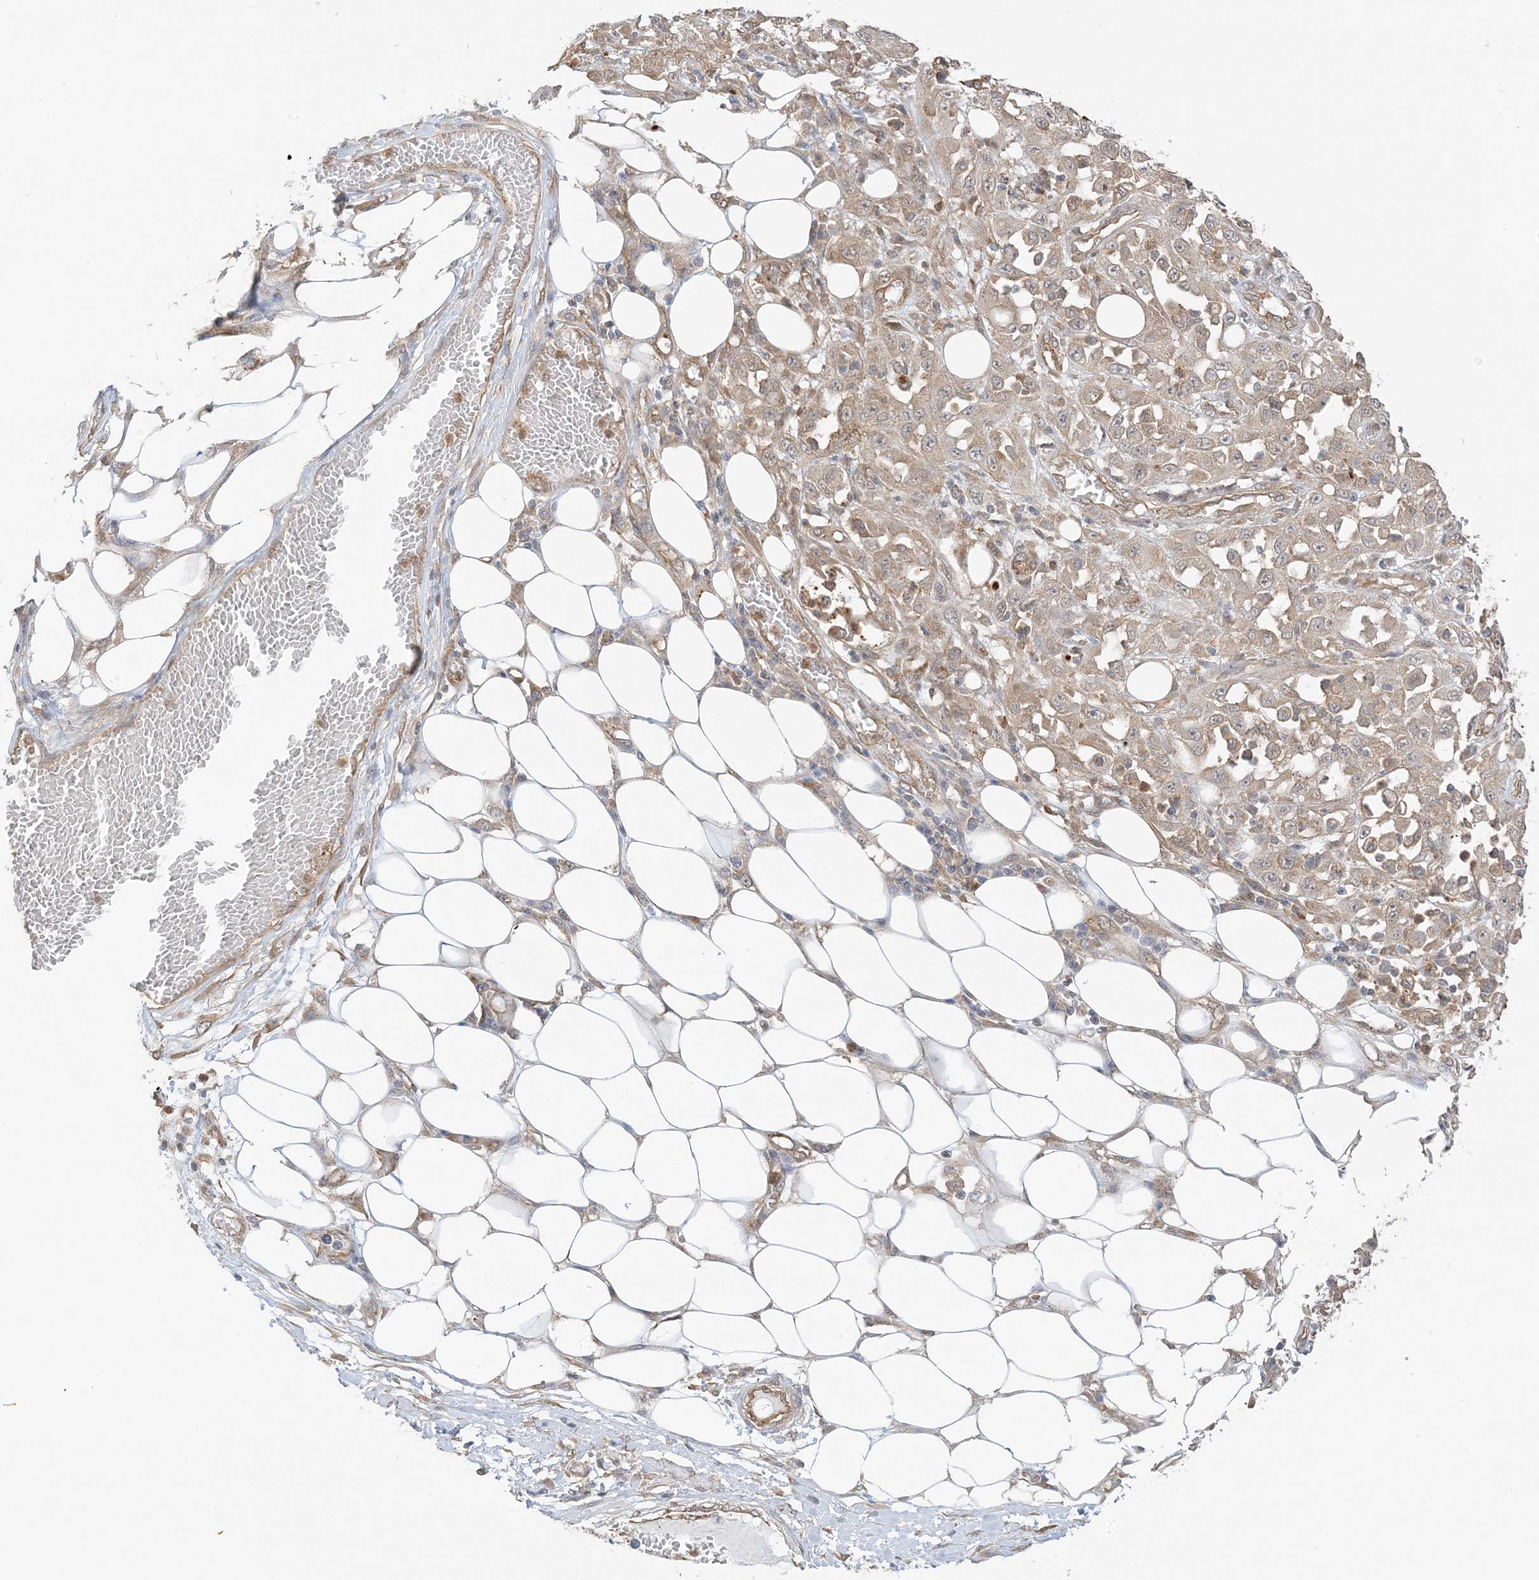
{"staining": {"intensity": "weak", "quantity": ">75%", "location": "cytoplasmic/membranous"}, "tissue": "skin cancer", "cell_type": "Tumor cells", "image_type": "cancer", "snomed": [{"axis": "morphology", "description": "Squamous cell carcinoma, NOS"}, {"axis": "morphology", "description": "Squamous cell carcinoma, metastatic, NOS"}, {"axis": "topography", "description": "Skin"}, {"axis": "topography", "description": "Lymph node"}], "caption": "Immunohistochemical staining of skin cancer (squamous cell carcinoma) displays low levels of weak cytoplasmic/membranous expression in about >75% of tumor cells. The staining is performed using DAB brown chromogen to label protein expression. The nuclei are counter-stained blue using hematoxylin.", "gene": "UBAP2L", "patient": {"sex": "male", "age": 75}}